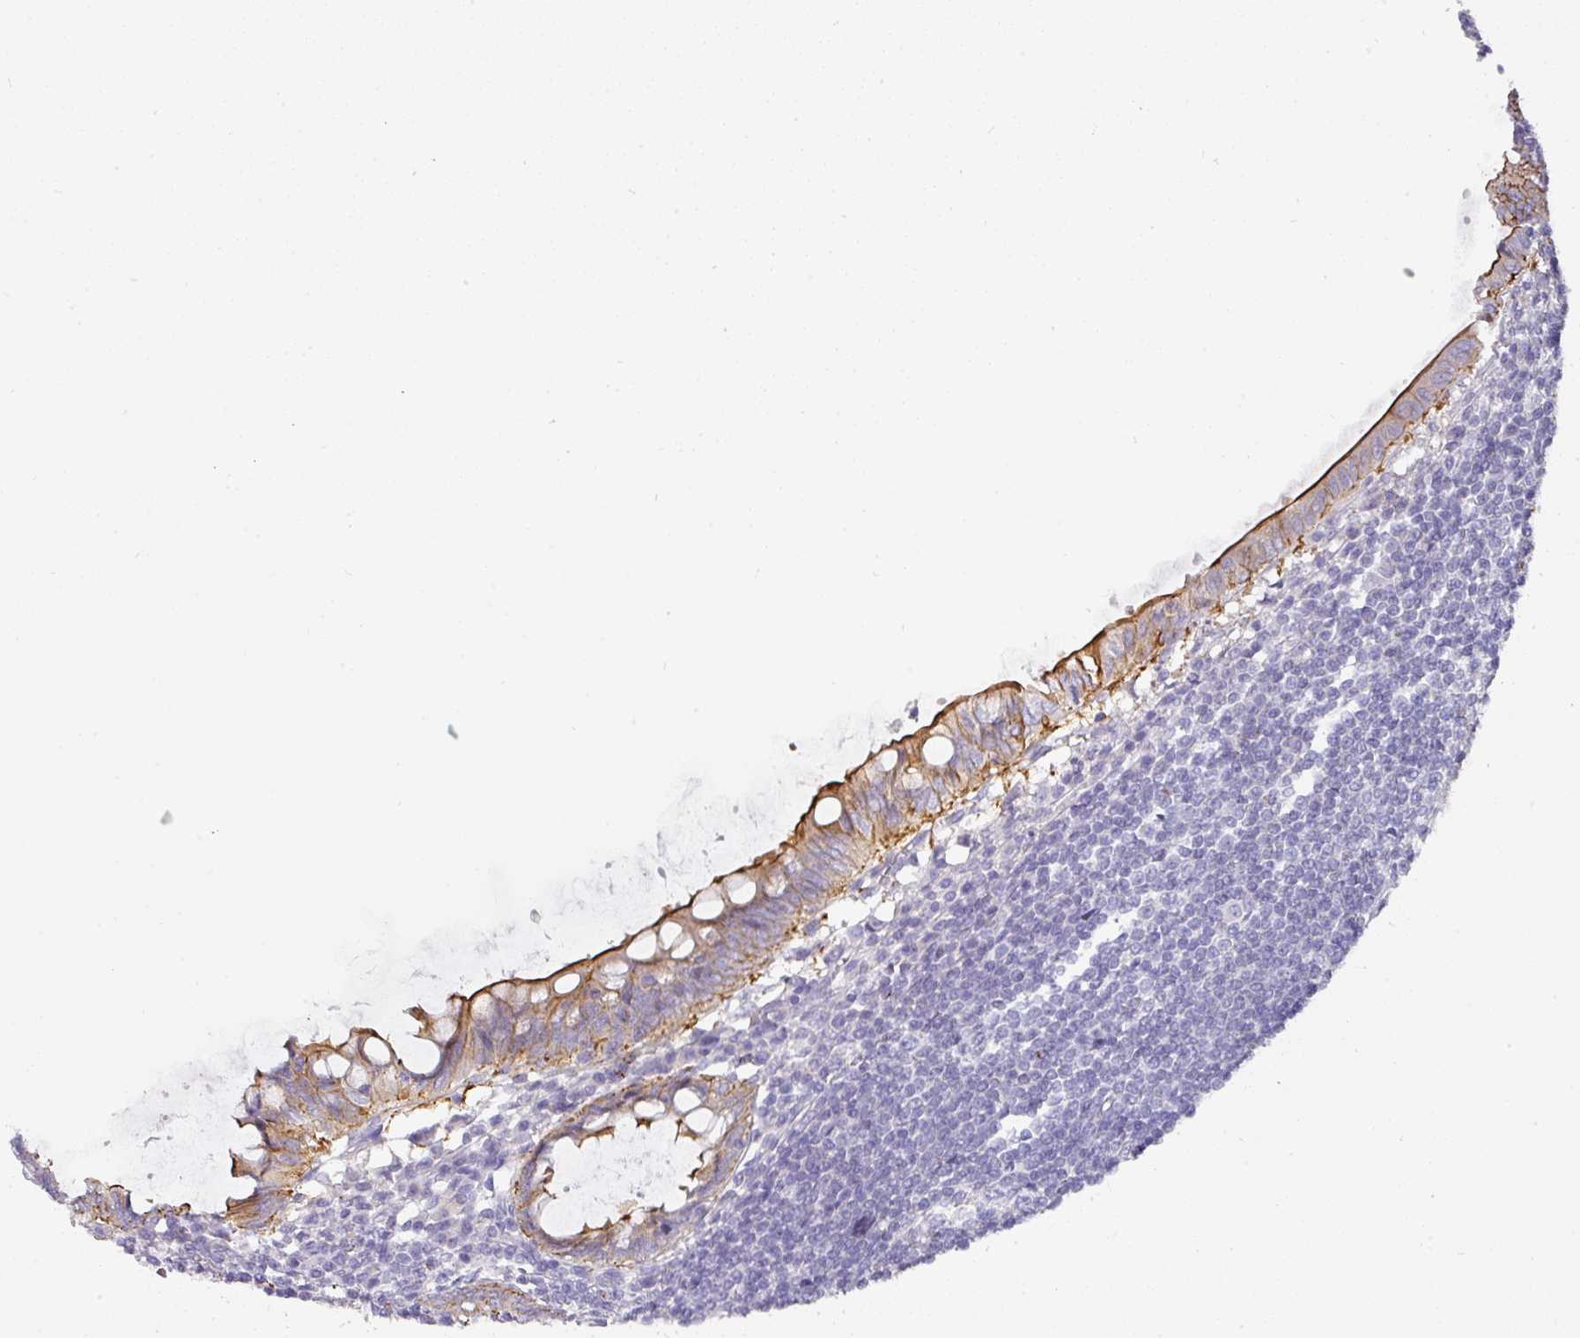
{"staining": {"intensity": "strong", "quantity": "25%-75%", "location": "cytoplasmic/membranous"}, "tissue": "appendix", "cell_type": "Glandular cells", "image_type": "normal", "snomed": [{"axis": "morphology", "description": "Normal tissue, NOS"}, {"axis": "topography", "description": "Appendix"}], "caption": "Protein expression analysis of benign human appendix reveals strong cytoplasmic/membranous expression in approximately 25%-75% of glandular cells.", "gene": "ANKRD29", "patient": {"sex": "male", "age": 83}}